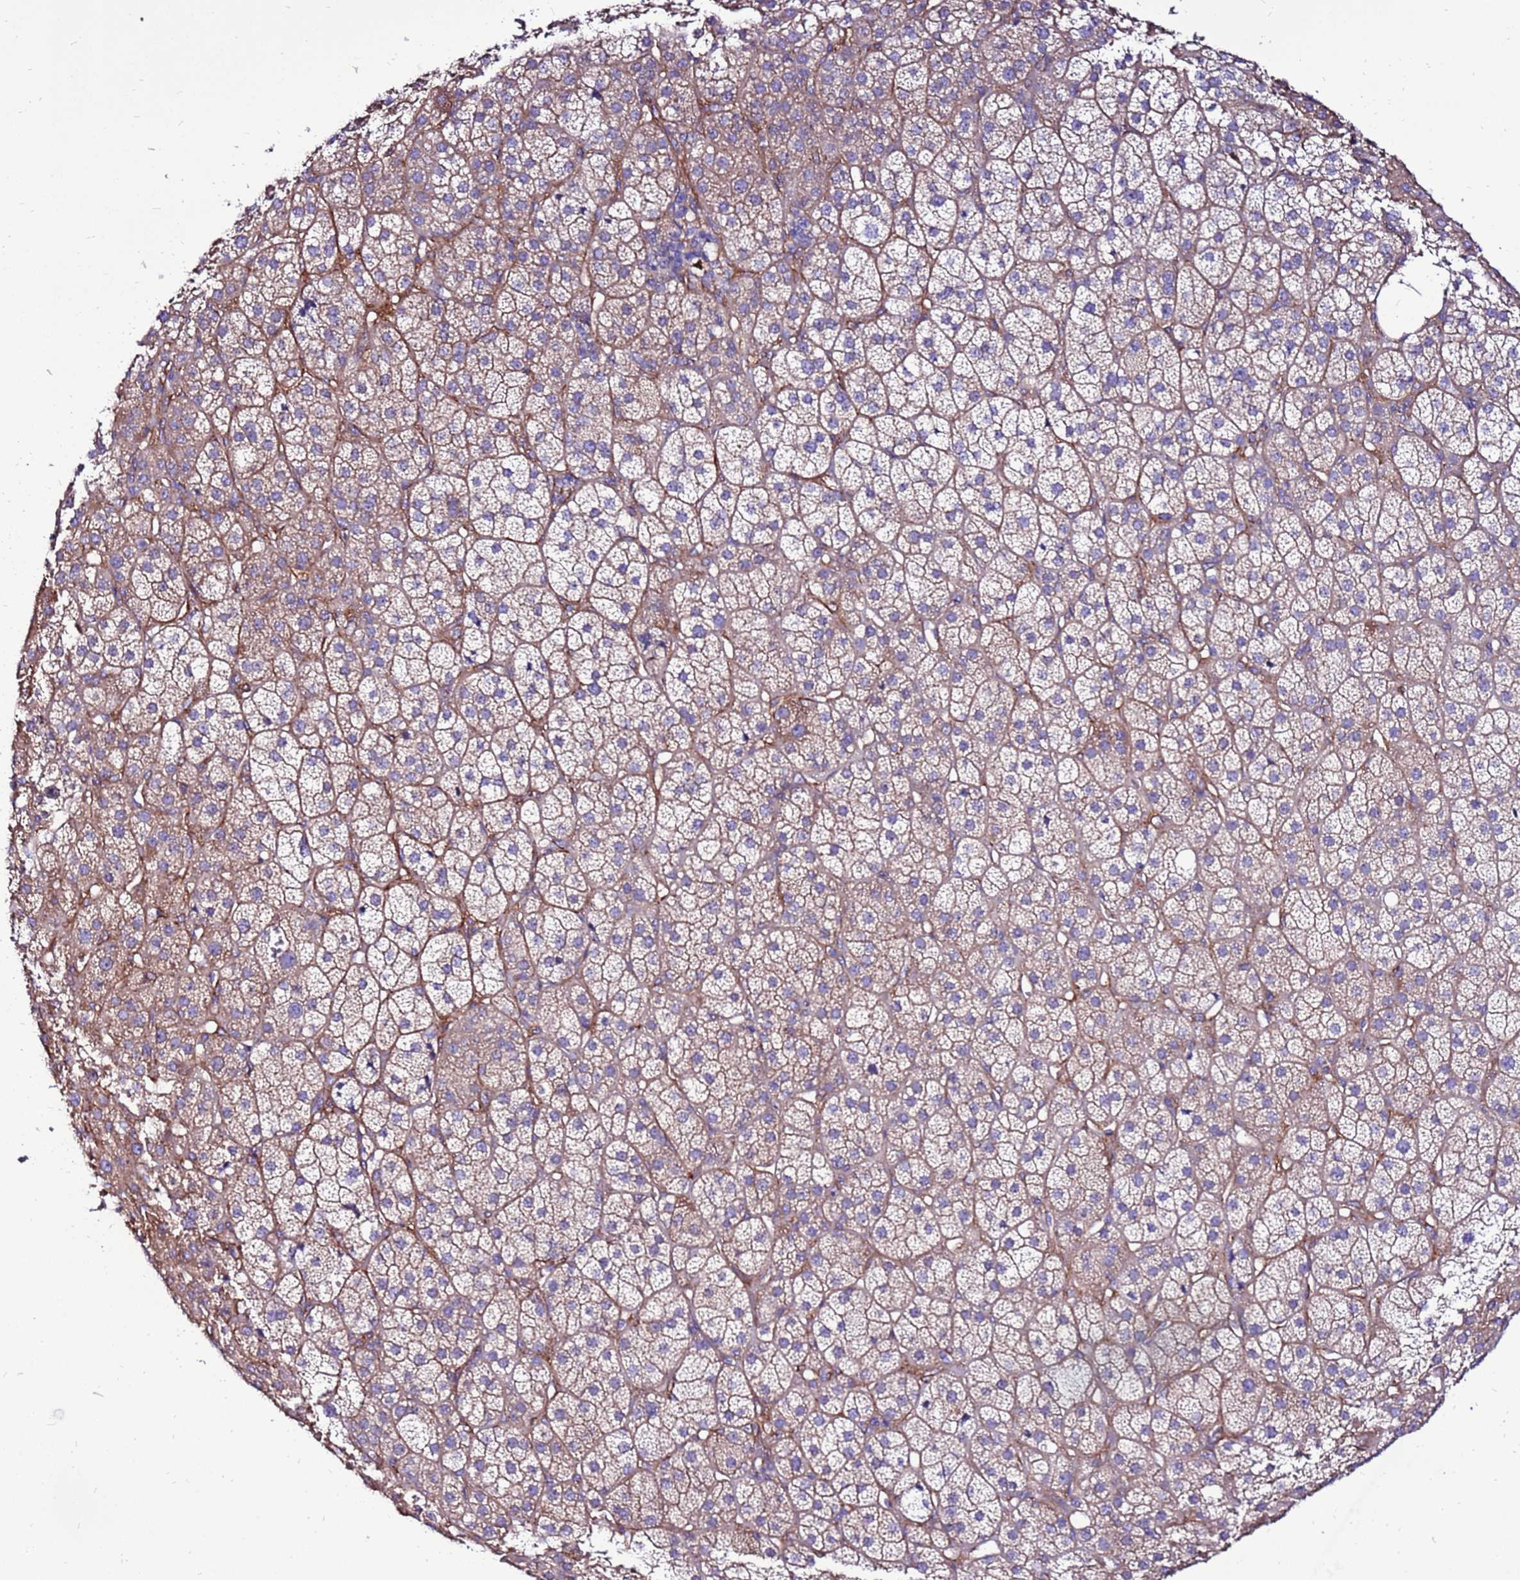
{"staining": {"intensity": "moderate", "quantity": "25%-75%", "location": "cytoplasmic/membranous"}, "tissue": "adrenal gland", "cell_type": "Glandular cells", "image_type": "normal", "snomed": [{"axis": "morphology", "description": "Normal tissue, NOS"}, {"axis": "topography", "description": "Adrenal gland"}], "caption": "Moderate cytoplasmic/membranous staining for a protein is appreciated in approximately 25%-75% of glandular cells of normal adrenal gland using immunohistochemistry.", "gene": "EI24", "patient": {"sex": "female", "age": 57}}